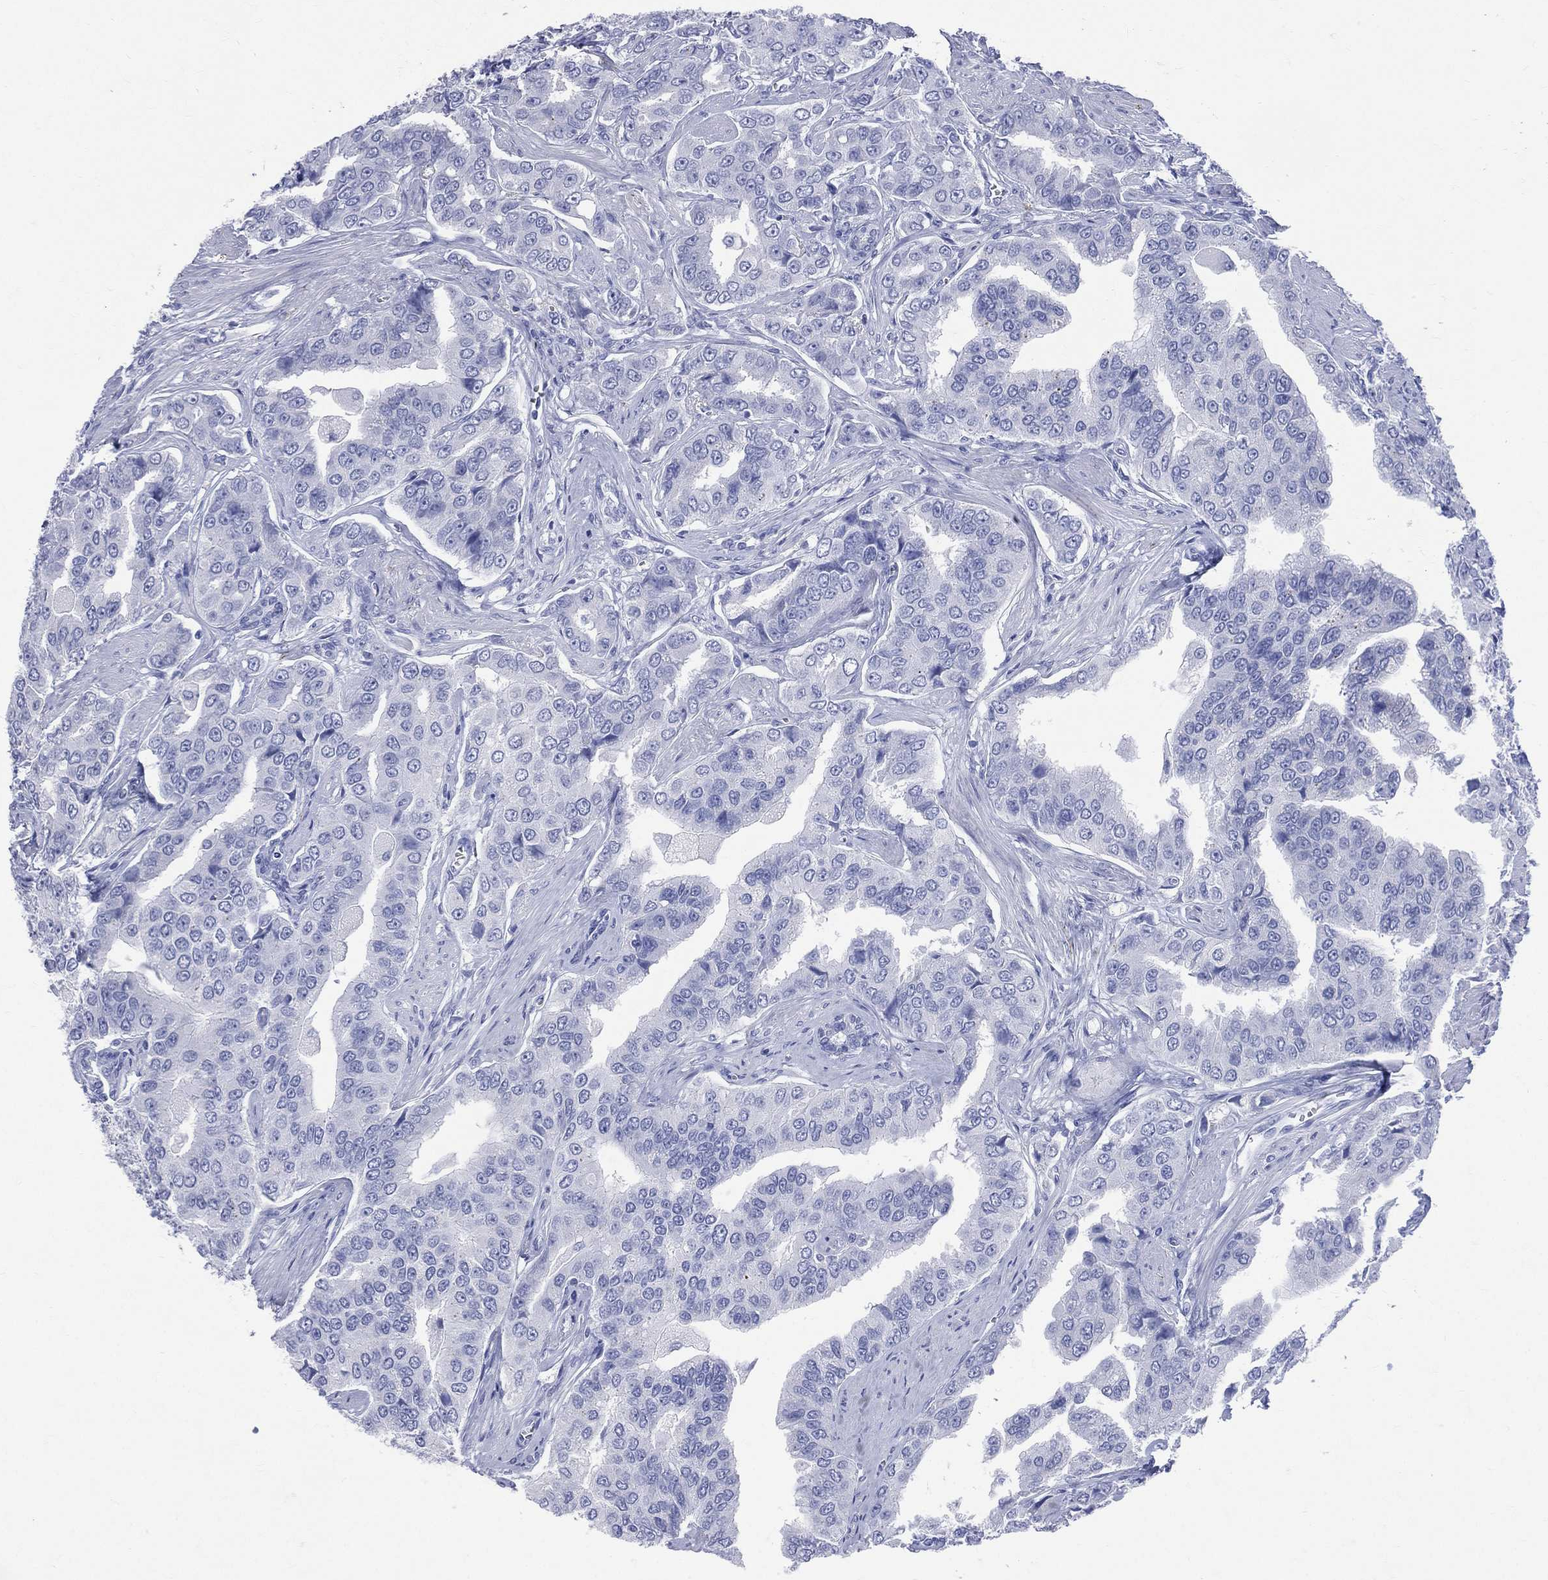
{"staining": {"intensity": "negative", "quantity": "none", "location": "none"}, "tissue": "prostate cancer", "cell_type": "Tumor cells", "image_type": "cancer", "snomed": [{"axis": "morphology", "description": "Adenocarcinoma, NOS"}, {"axis": "topography", "description": "Prostate and seminal vesicle, NOS"}, {"axis": "topography", "description": "Prostate"}], "caption": "IHC of human adenocarcinoma (prostate) exhibits no positivity in tumor cells.", "gene": "SYP", "patient": {"sex": "male", "age": 69}}